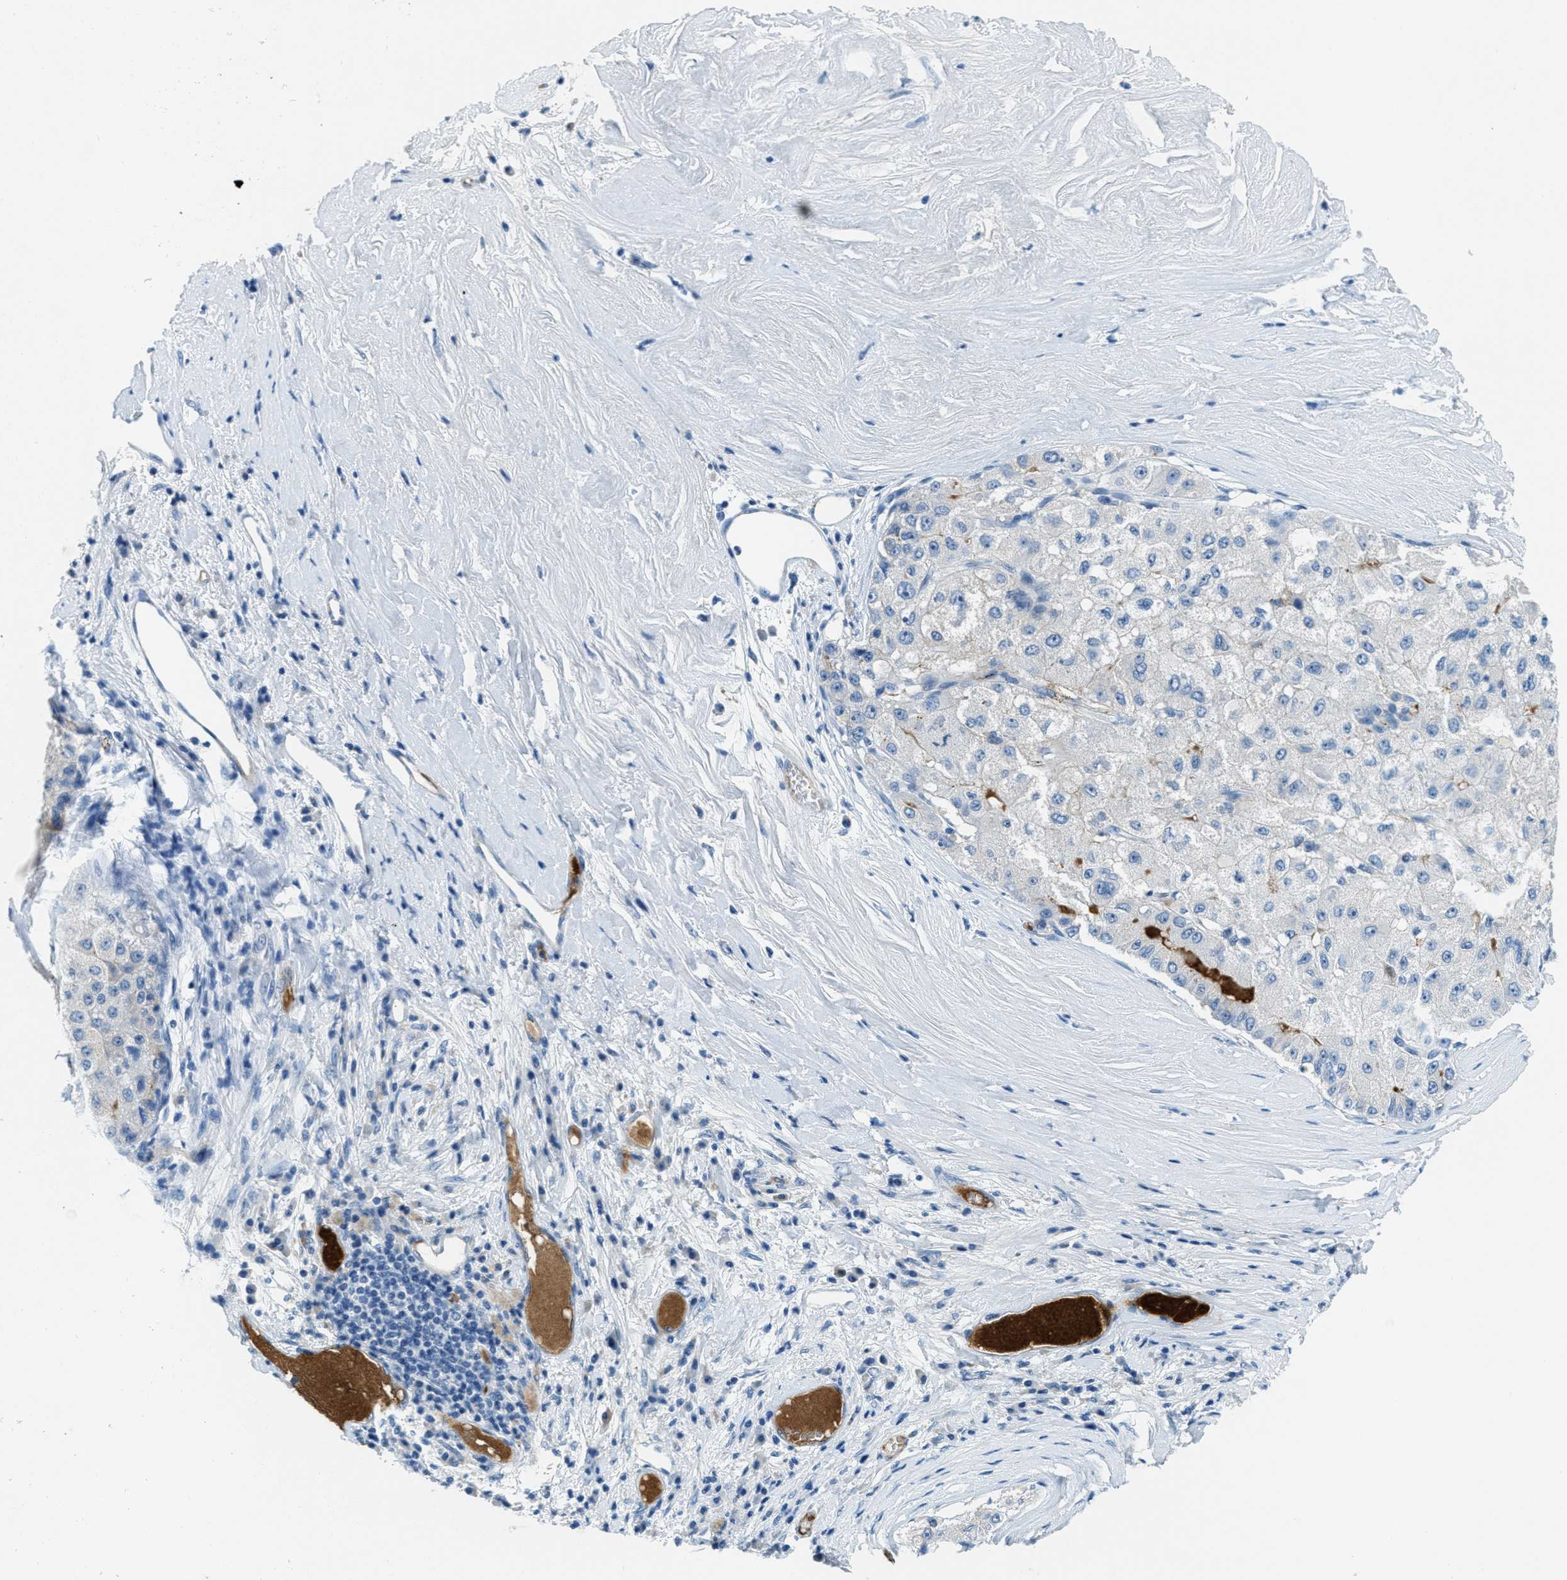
{"staining": {"intensity": "negative", "quantity": "none", "location": "none"}, "tissue": "liver cancer", "cell_type": "Tumor cells", "image_type": "cancer", "snomed": [{"axis": "morphology", "description": "Carcinoma, Hepatocellular, NOS"}, {"axis": "topography", "description": "Liver"}], "caption": "There is no significant expression in tumor cells of liver hepatocellular carcinoma.", "gene": "A2M", "patient": {"sex": "male", "age": 80}}